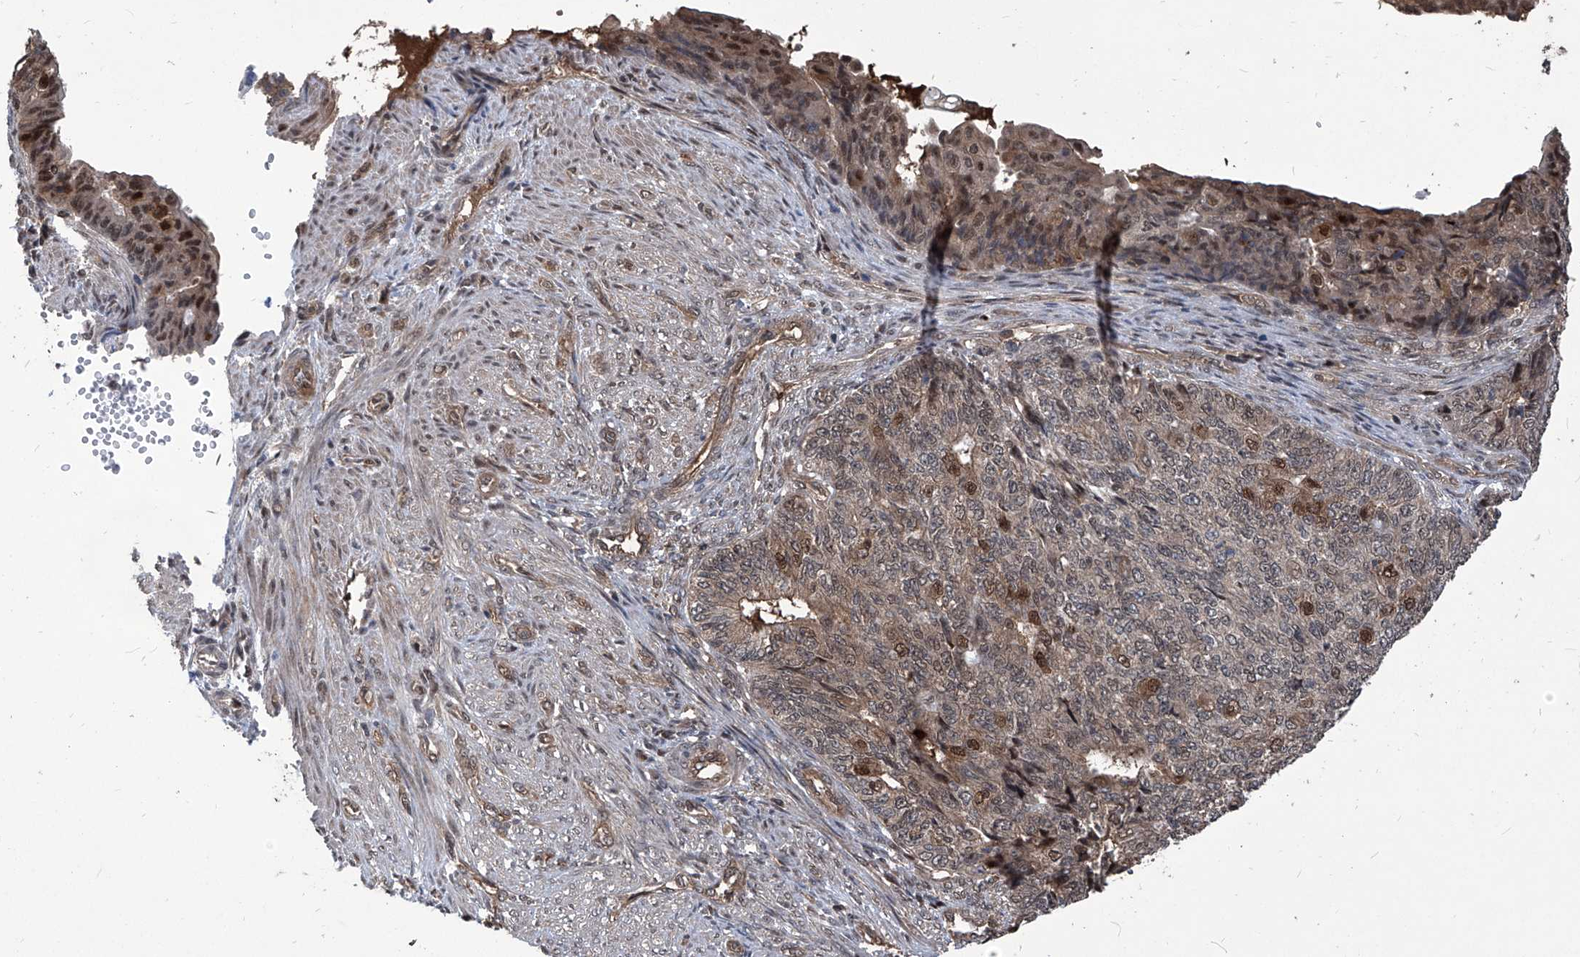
{"staining": {"intensity": "moderate", "quantity": ">75%", "location": "cytoplasmic/membranous,nuclear"}, "tissue": "endometrial cancer", "cell_type": "Tumor cells", "image_type": "cancer", "snomed": [{"axis": "morphology", "description": "Adenocarcinoma, NOS"}, {"axis": "topography", "description": "Endometrium"}], "caption": "High-power microscopy captured an IHC photomicrograph of adenocarcinoma (endometrial), revealing moderate cytoplasmic/membranous and nuclear positivity in about >75% of tumor cells.", "gene": "PSMB1", "patient": {"sex": "female", "age": 32}}